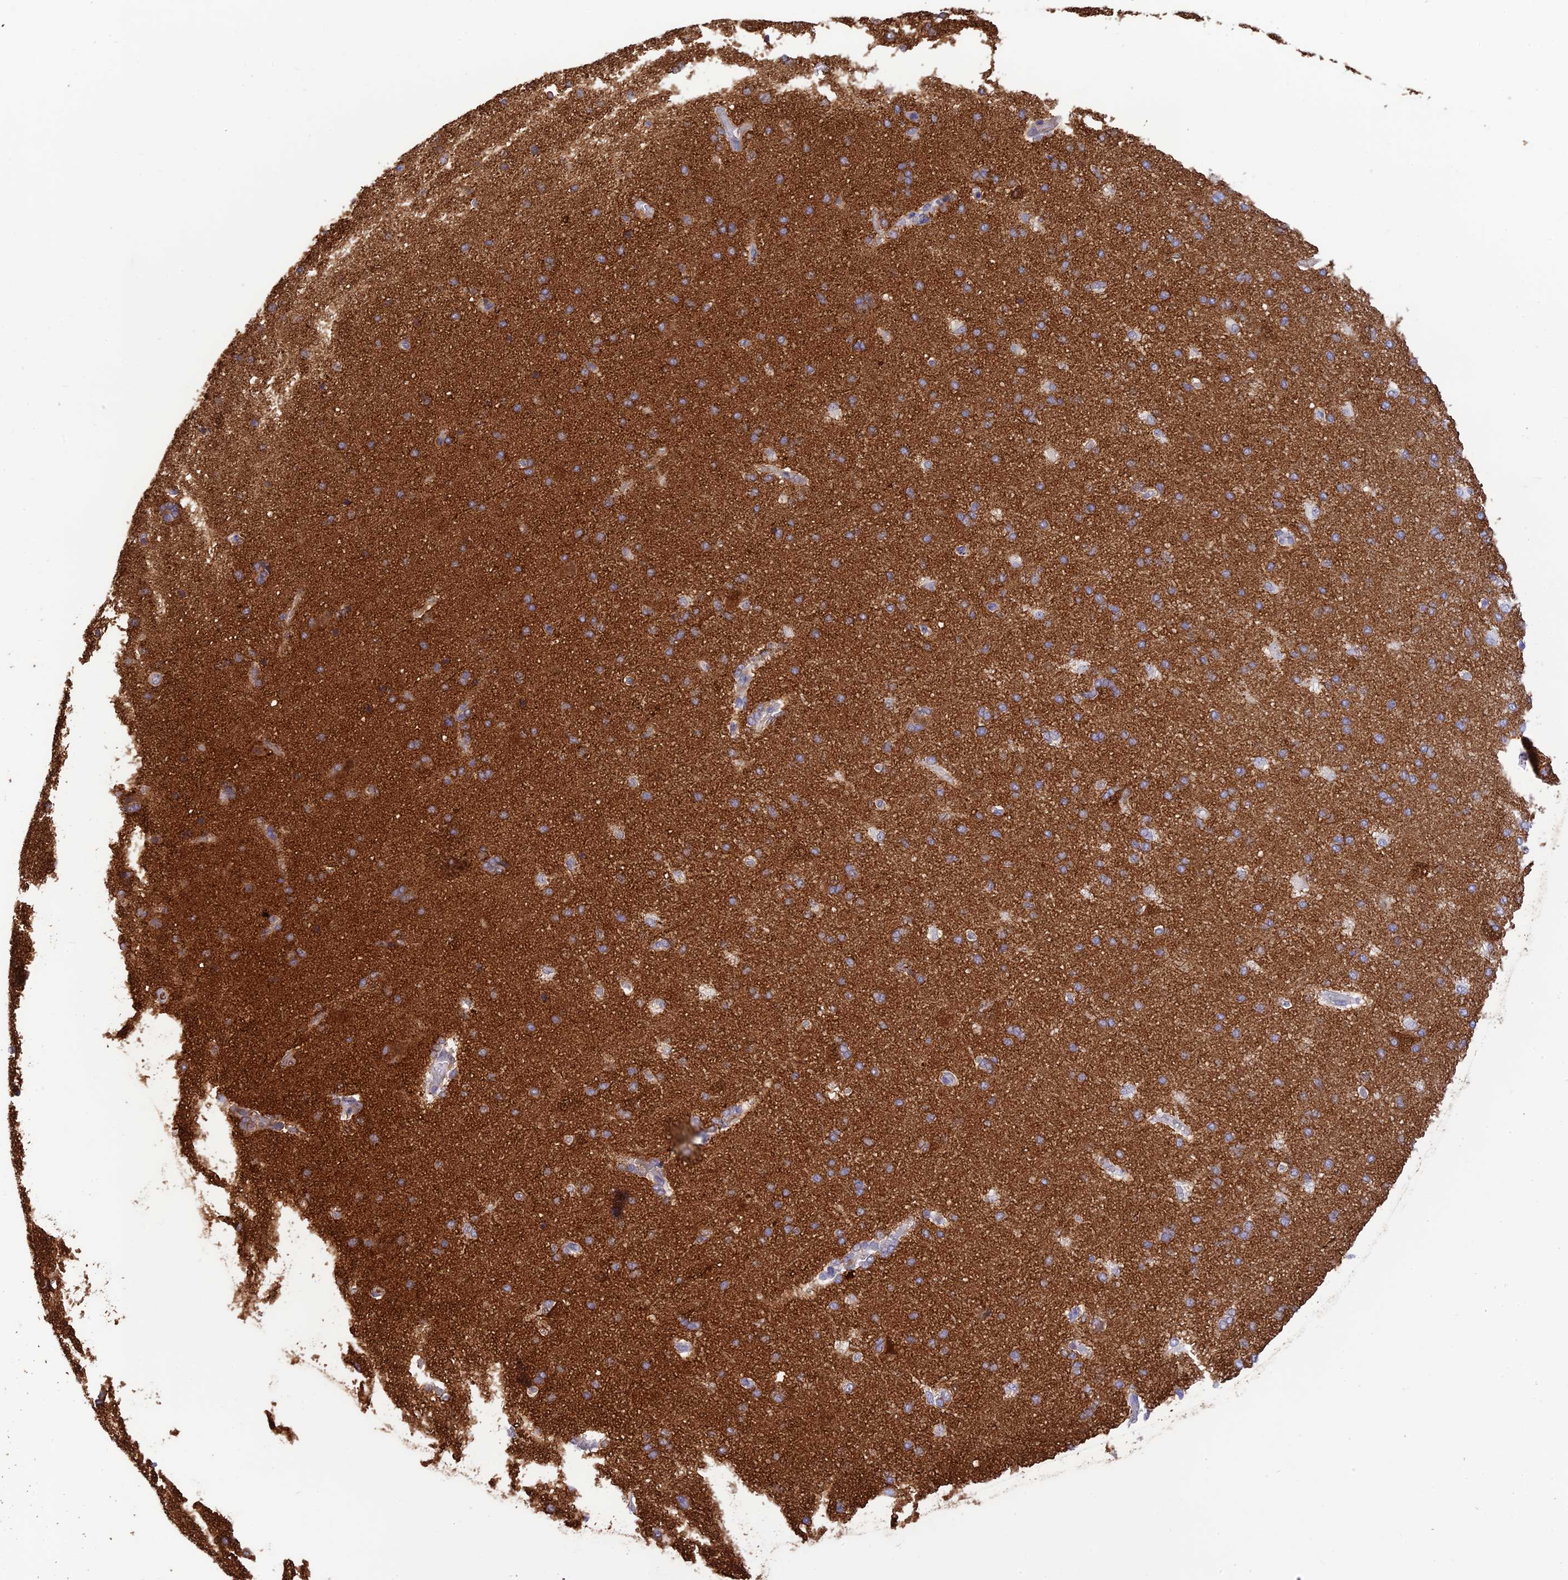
{"staining": {"intensity": "negative", "quantity": "none", "location": "none"}, "tissue": "cerebral cortex", "cell_type": "Endothelial cells", "image_type": "normal", "snomed": [{"axis": "morphology", "description": "Normal tissue, NOS"}, {"axis": "topography", "description": "Cerebral cortex"}], "caption": "Micrograph shows no significant protein positivity in endothelial cells of benign cerebral cortex.", "gene": "XPO7", "patient": {"sex": "male", "age": 62}}